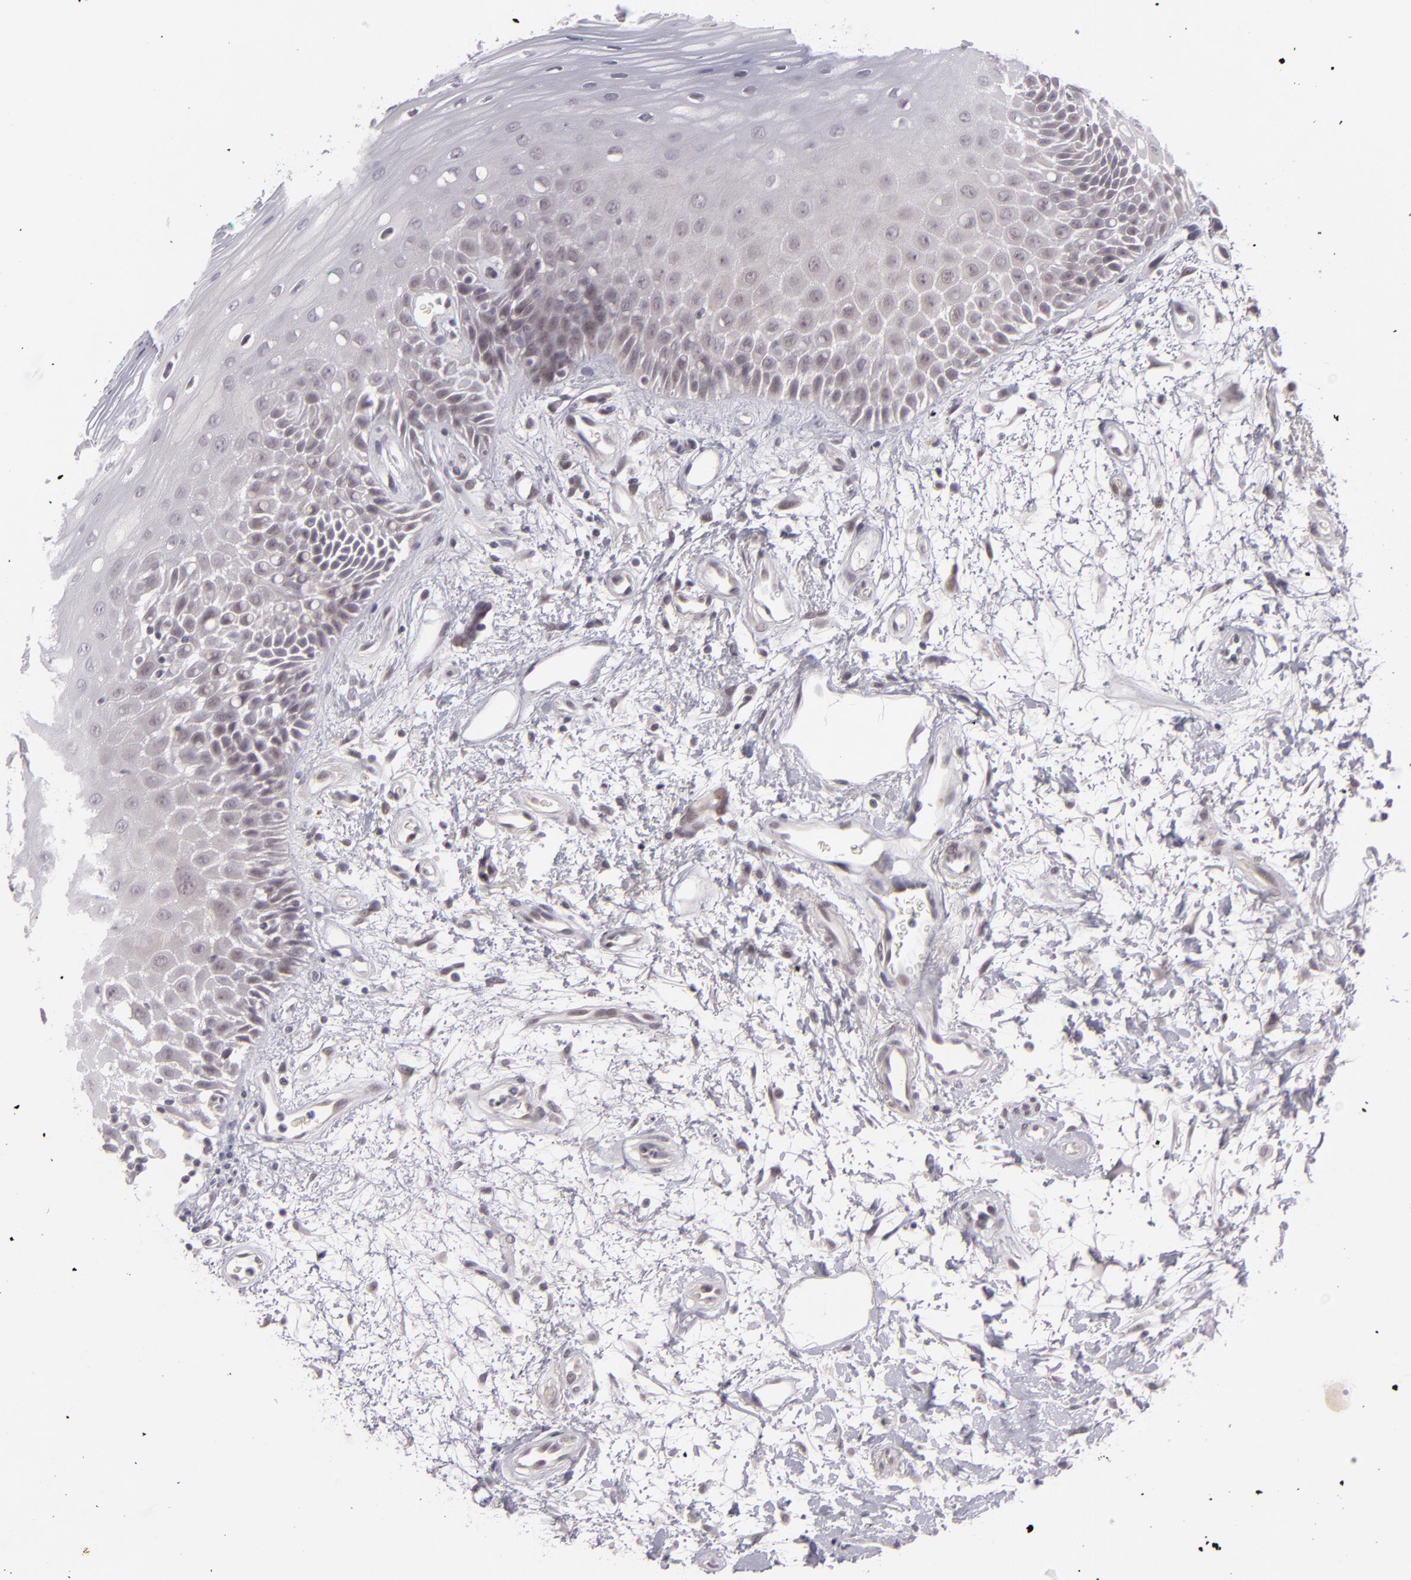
{"staining": {"intensity": "weak", "quantity": "<25%", "location": "nuclear"}, "tissue": "oral mucosa", "cell_type": "Squamous epithelial cells", "image_type": "normal", "snomed": [{"axis": "morphology", "description": "Normal tissue, NOS"}, {"axis": "morphology", "description": "Squamous cell carcinoma, NOS"}, {"axis": "topography", "description": "Skeletal muscle"}, {"axis": "topography", "description": "Oral tissue"}, {"axis": "topography", "description": "Head-Neck"}], "caption": "Oral mucosa was stained to show a protein in brown. There is no significant expression in squamous epithelial cells.", "gene": "ZNF205", "patient": {"sex": "female", "age": 84}}